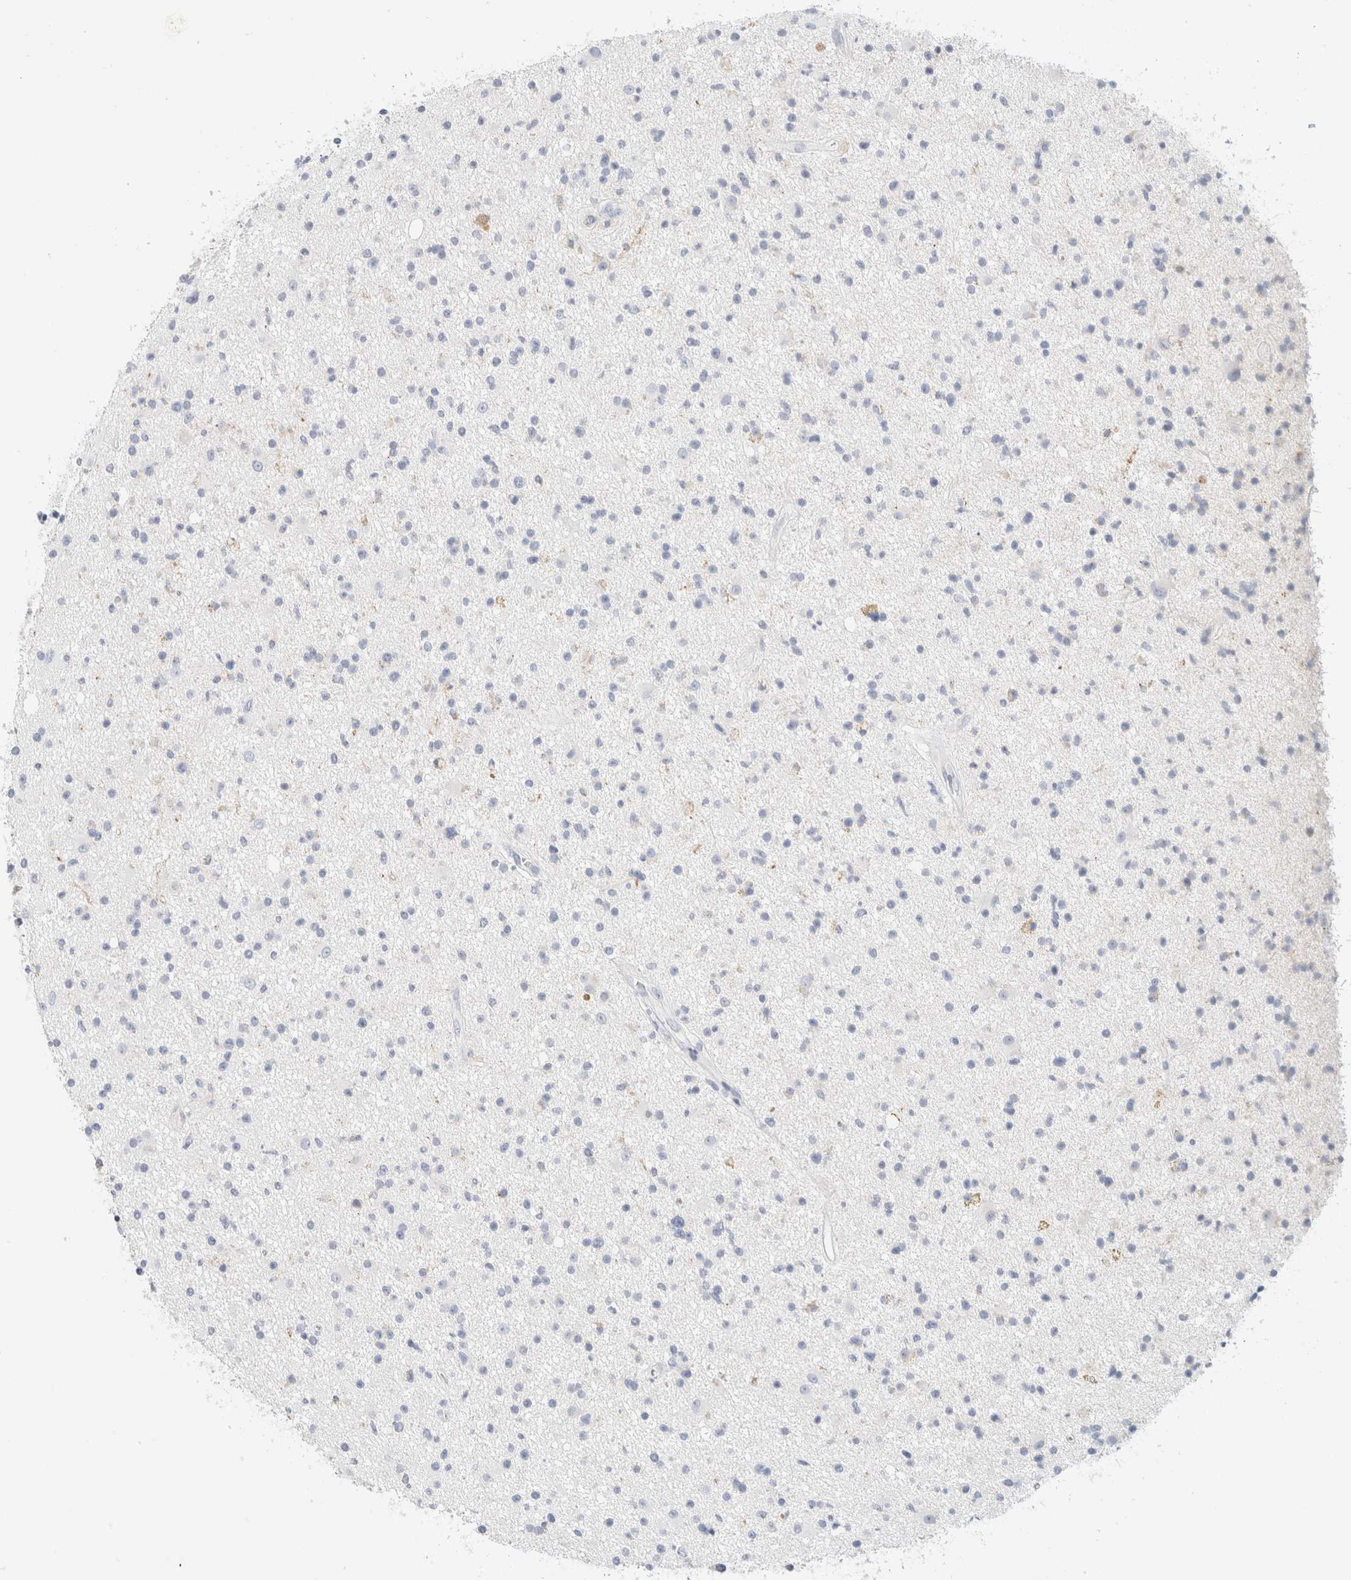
{"staining": {"intensity": "negative", "quantity": "none", "location": "none"}, "tissue": "glioma", "cell_type": "Tumor cells", "image_type": "cancer", "snomed": [{"axis": "morphology", "description": "Glioma, malignant, High grade"}, {"axis": "topography", "description": "Brain"}], "caption": "Human malignant glioma (high-grade) stained for a protein using IHC exhibits no positivity in tumor cells.", "gene": "HEXD", "patient": {"sex": "male", "age": 33}}